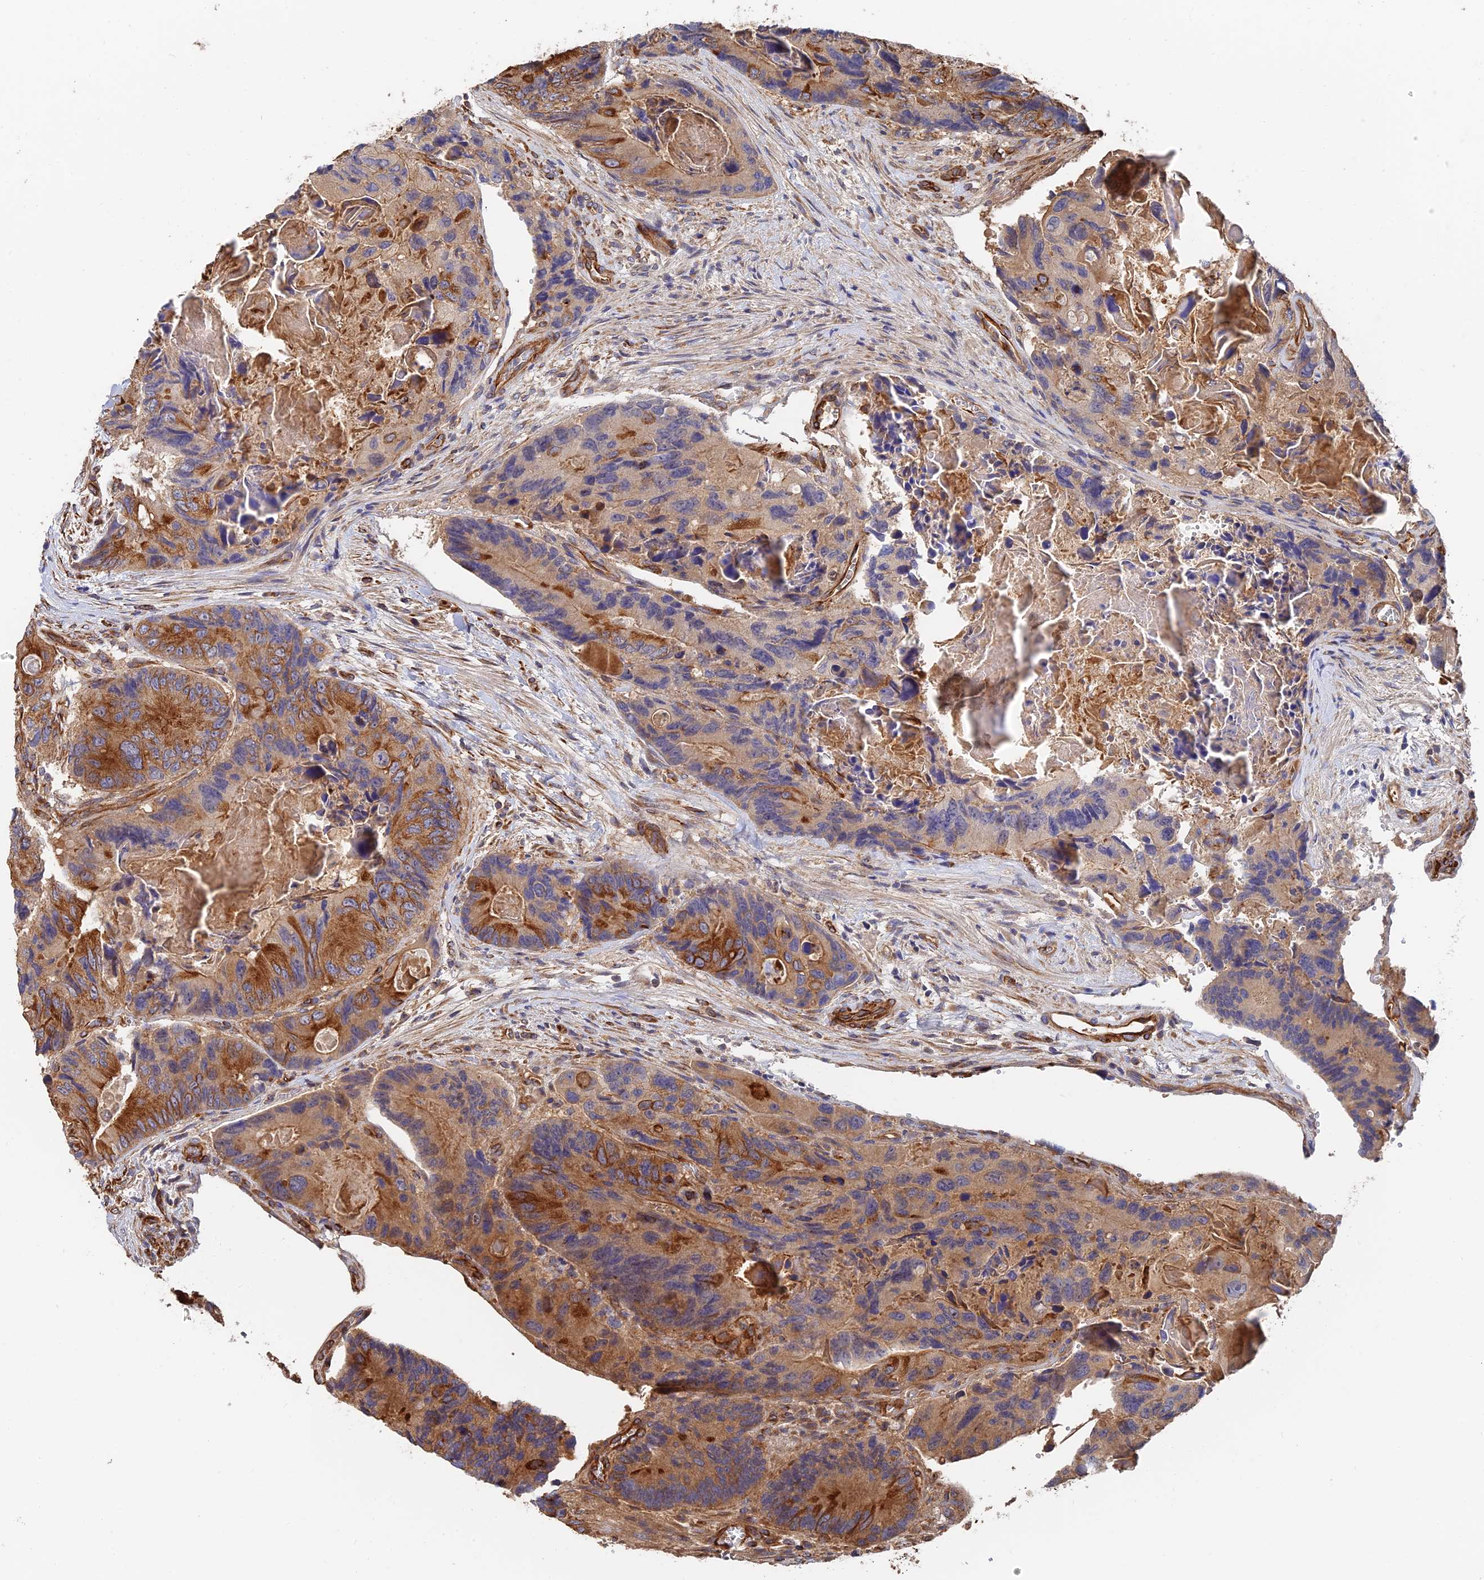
{"staining": {"intensity": "strong", "quantity": "25%-75%", "location": "cytoplasmic/membranous"}, "tissue": "colorectal cancer", "cell_type": "Tumor cells", "image_type": "cancer", "snomed": [{"axis": "morphology", "description": "Adenocarcinoma, NOS"}, {"axis": "topography", "description": "Colon"}], "caption": "Protein analysis of colorectal cancer tissue displays strong cytoplasmic/membranous positivity in about 25%-75% of tumor cells.", "gene": "WBP11", "patient": {"sex": "male", "age": 84}}